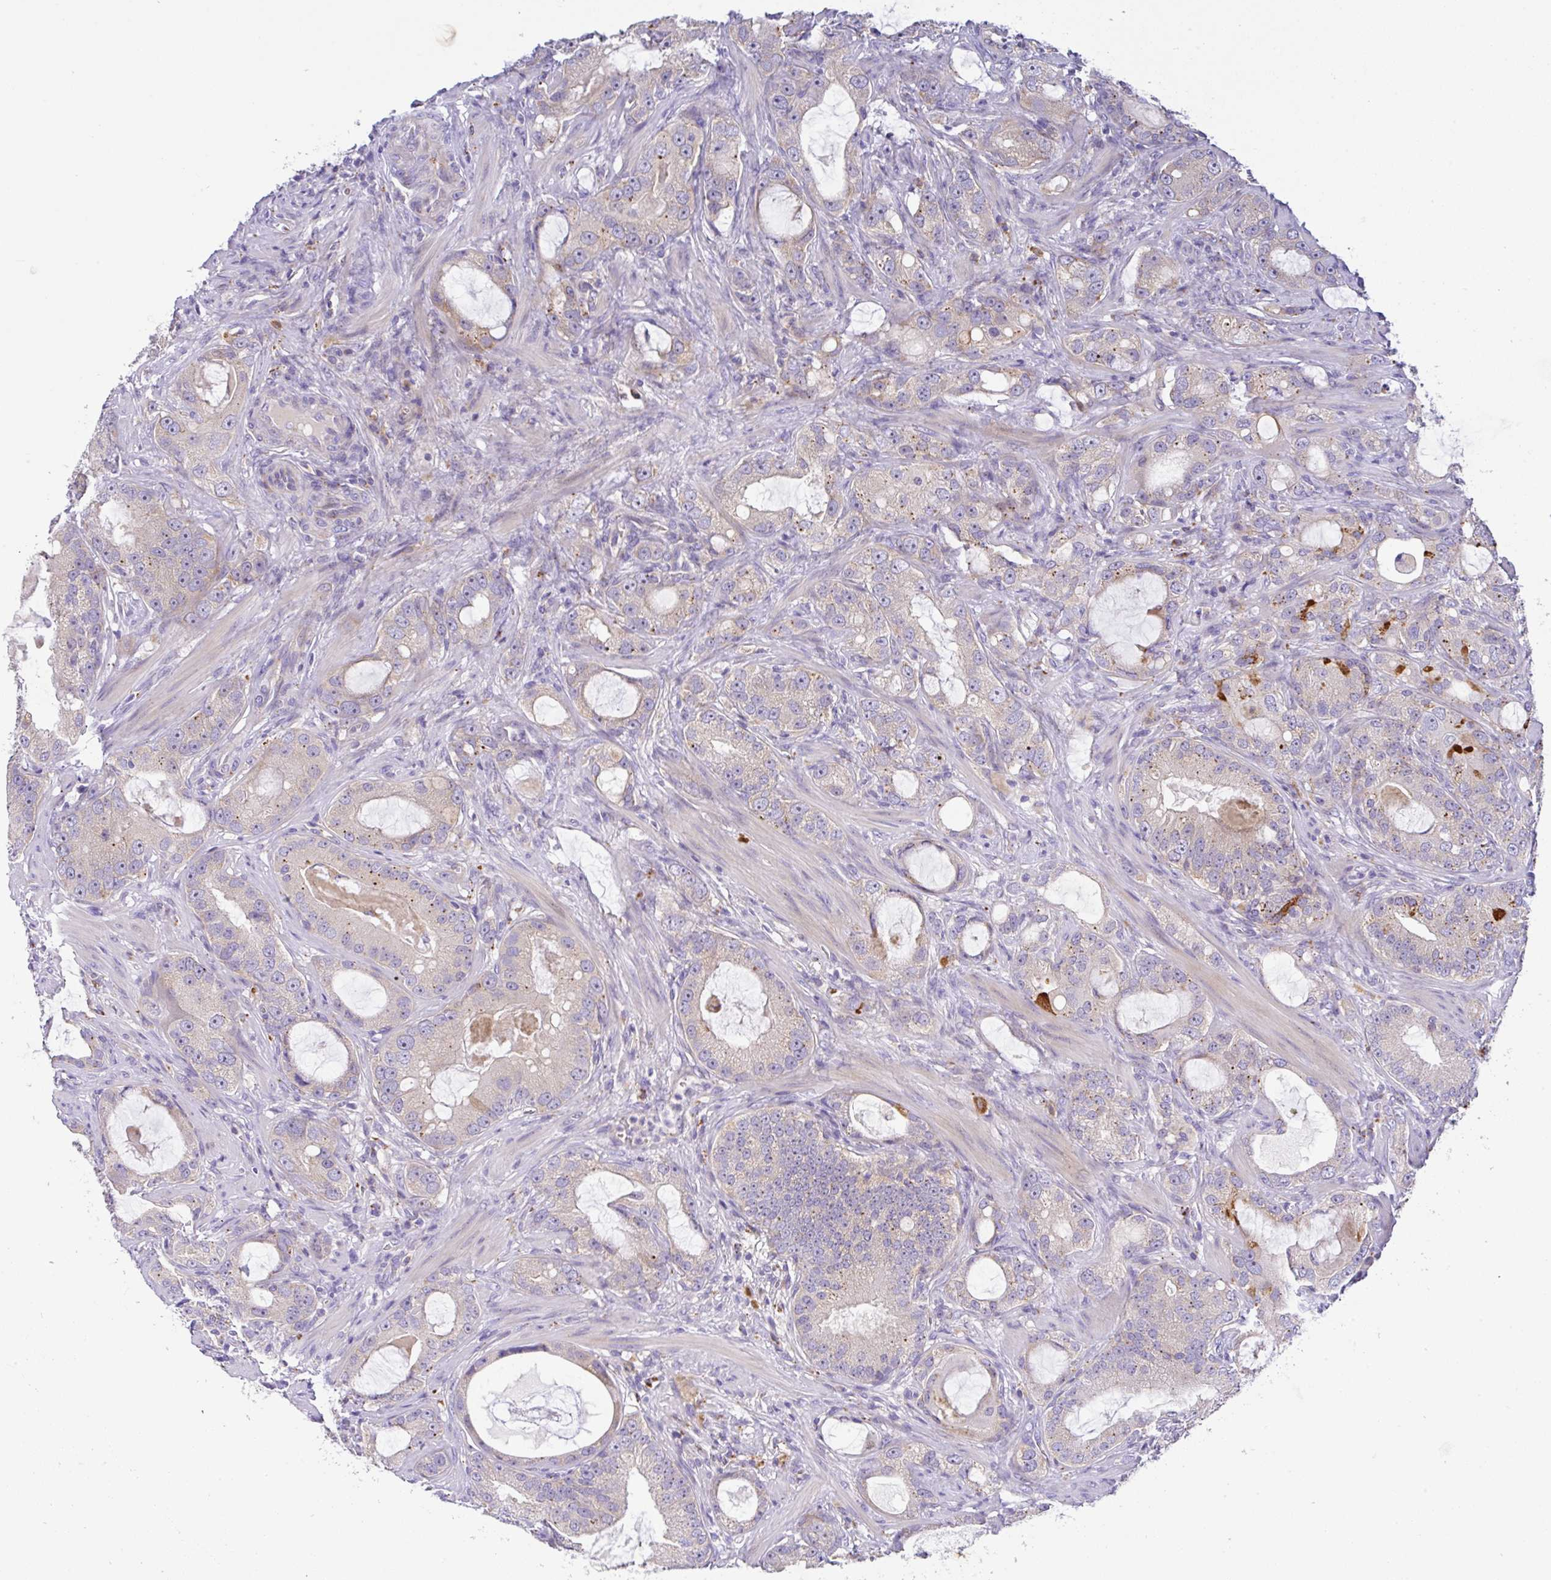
{"staining": {"intensity": "moderate", "quantity": "25%-75%", "location": "cytoplasmic/membranous"}, "tissue": "prostate cancer", "cell_type": "Tumor cells", "image_type": "cancer", "snomed": [{"axis": "morphology", "description": "Adenocarcinoma, High grade"}, {"axis": "topography", "description": "Prostate"}], "caption": "About 25%-75% of tumor cells in human prostate high-grade adenocarcinoma exhibit moderate cytoplasmic/membranous protein positivity as visualized by brown immunohistochemical staining.", "gene": "EPN3", "patient": {"sex": "male", "age": 65}}